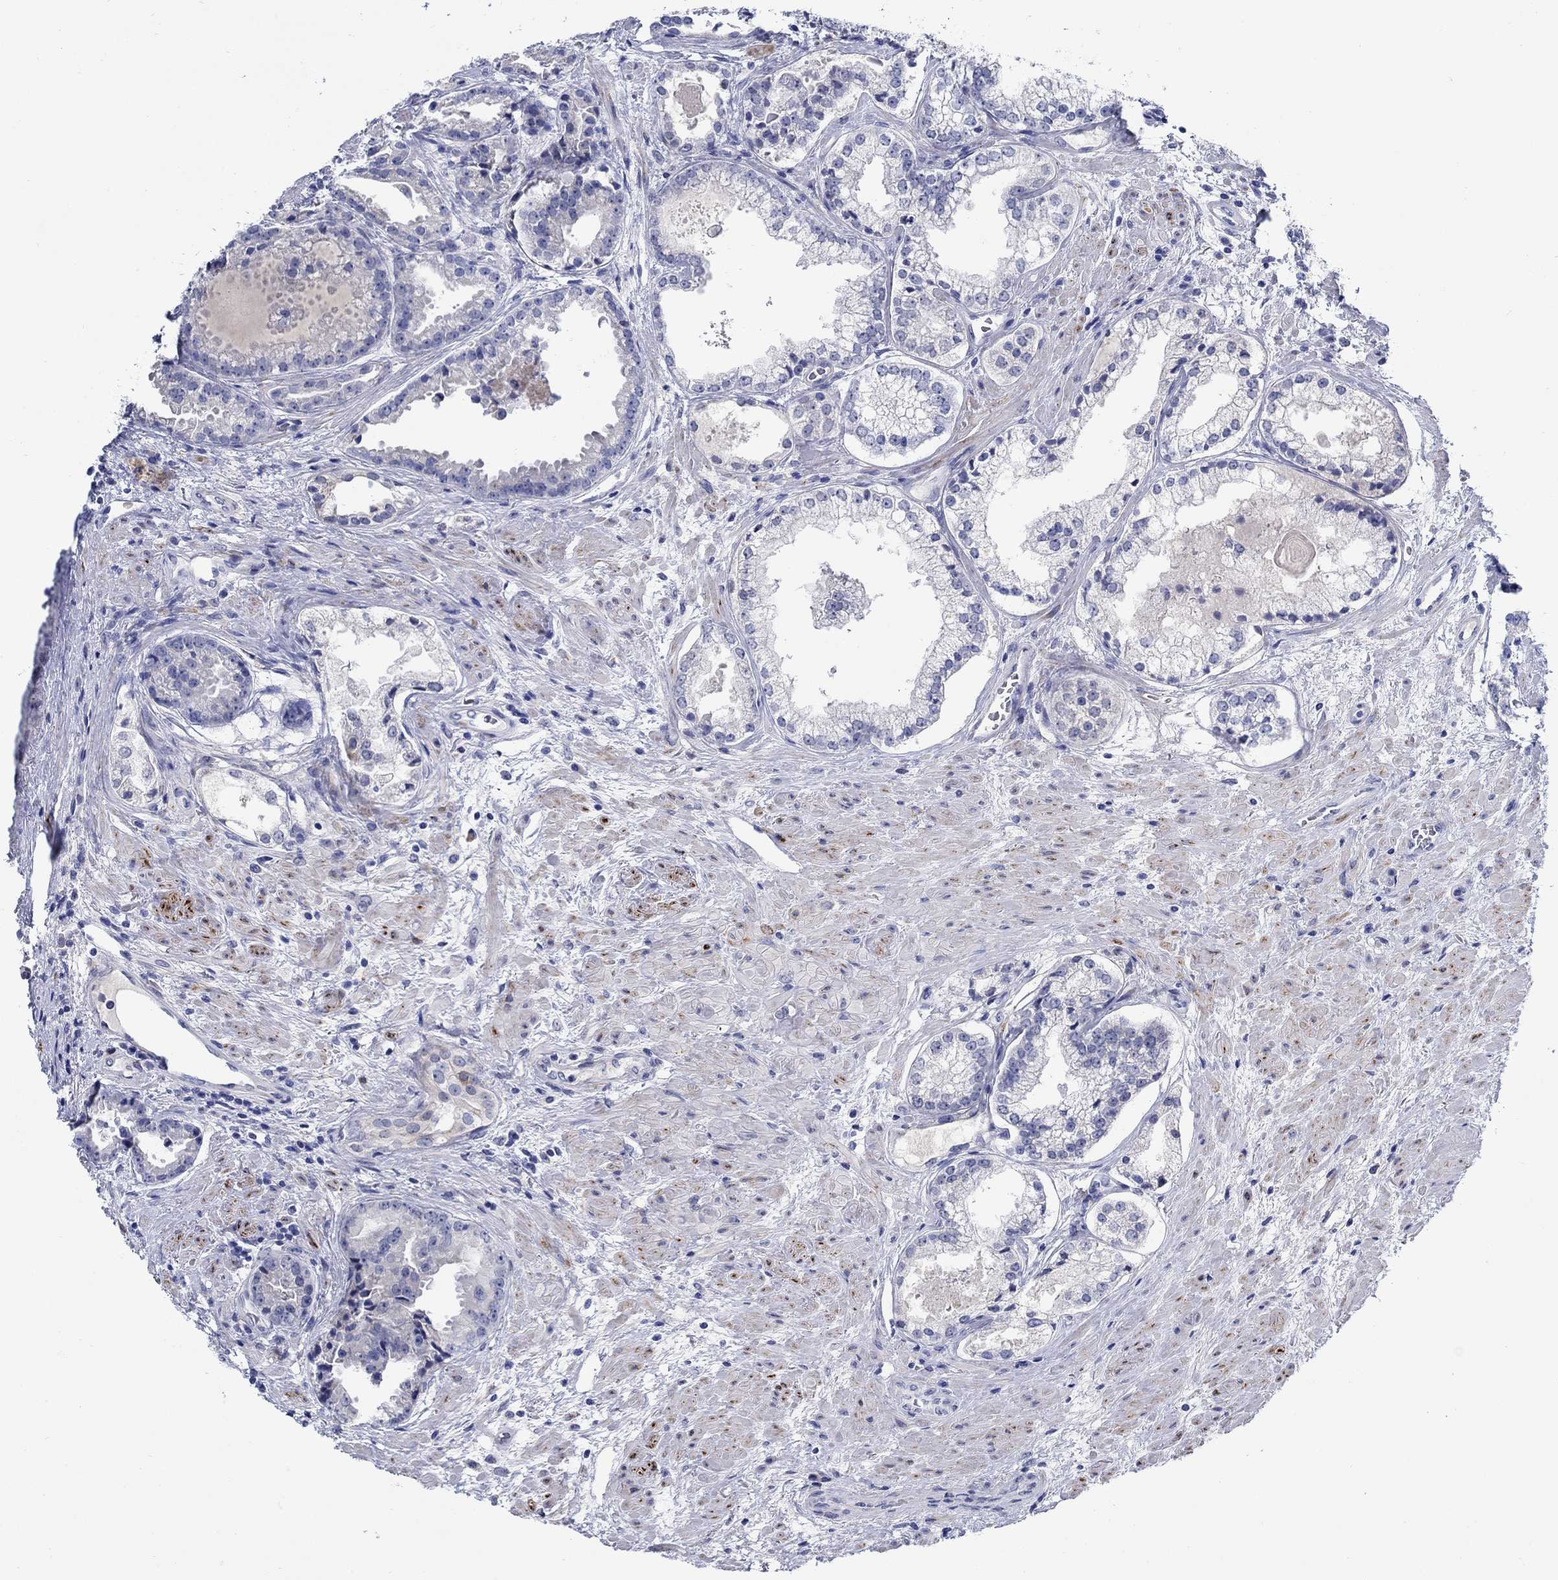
{"staining": {"intensity": "negative", "quantity": "none", "location": "none"}, "tissue": "prostate cancer", "cell_type": "Tumor cells", "image_type": "cancer", "snomed": [{"axis": "morphology", "description": "Adenocarcinoma, NOS"}, {"axis": "morphology", "description": "Adenocarcinoma, High grade"}, {"axis": "topography", "description": "Prostate"}], "caption": "A histopathology image of prostate adenocarcinoma stained for a protein shows no brown staining in tumor cells.", "gene": "MC2R", "patient": {"sex": "male", "age": 64}}